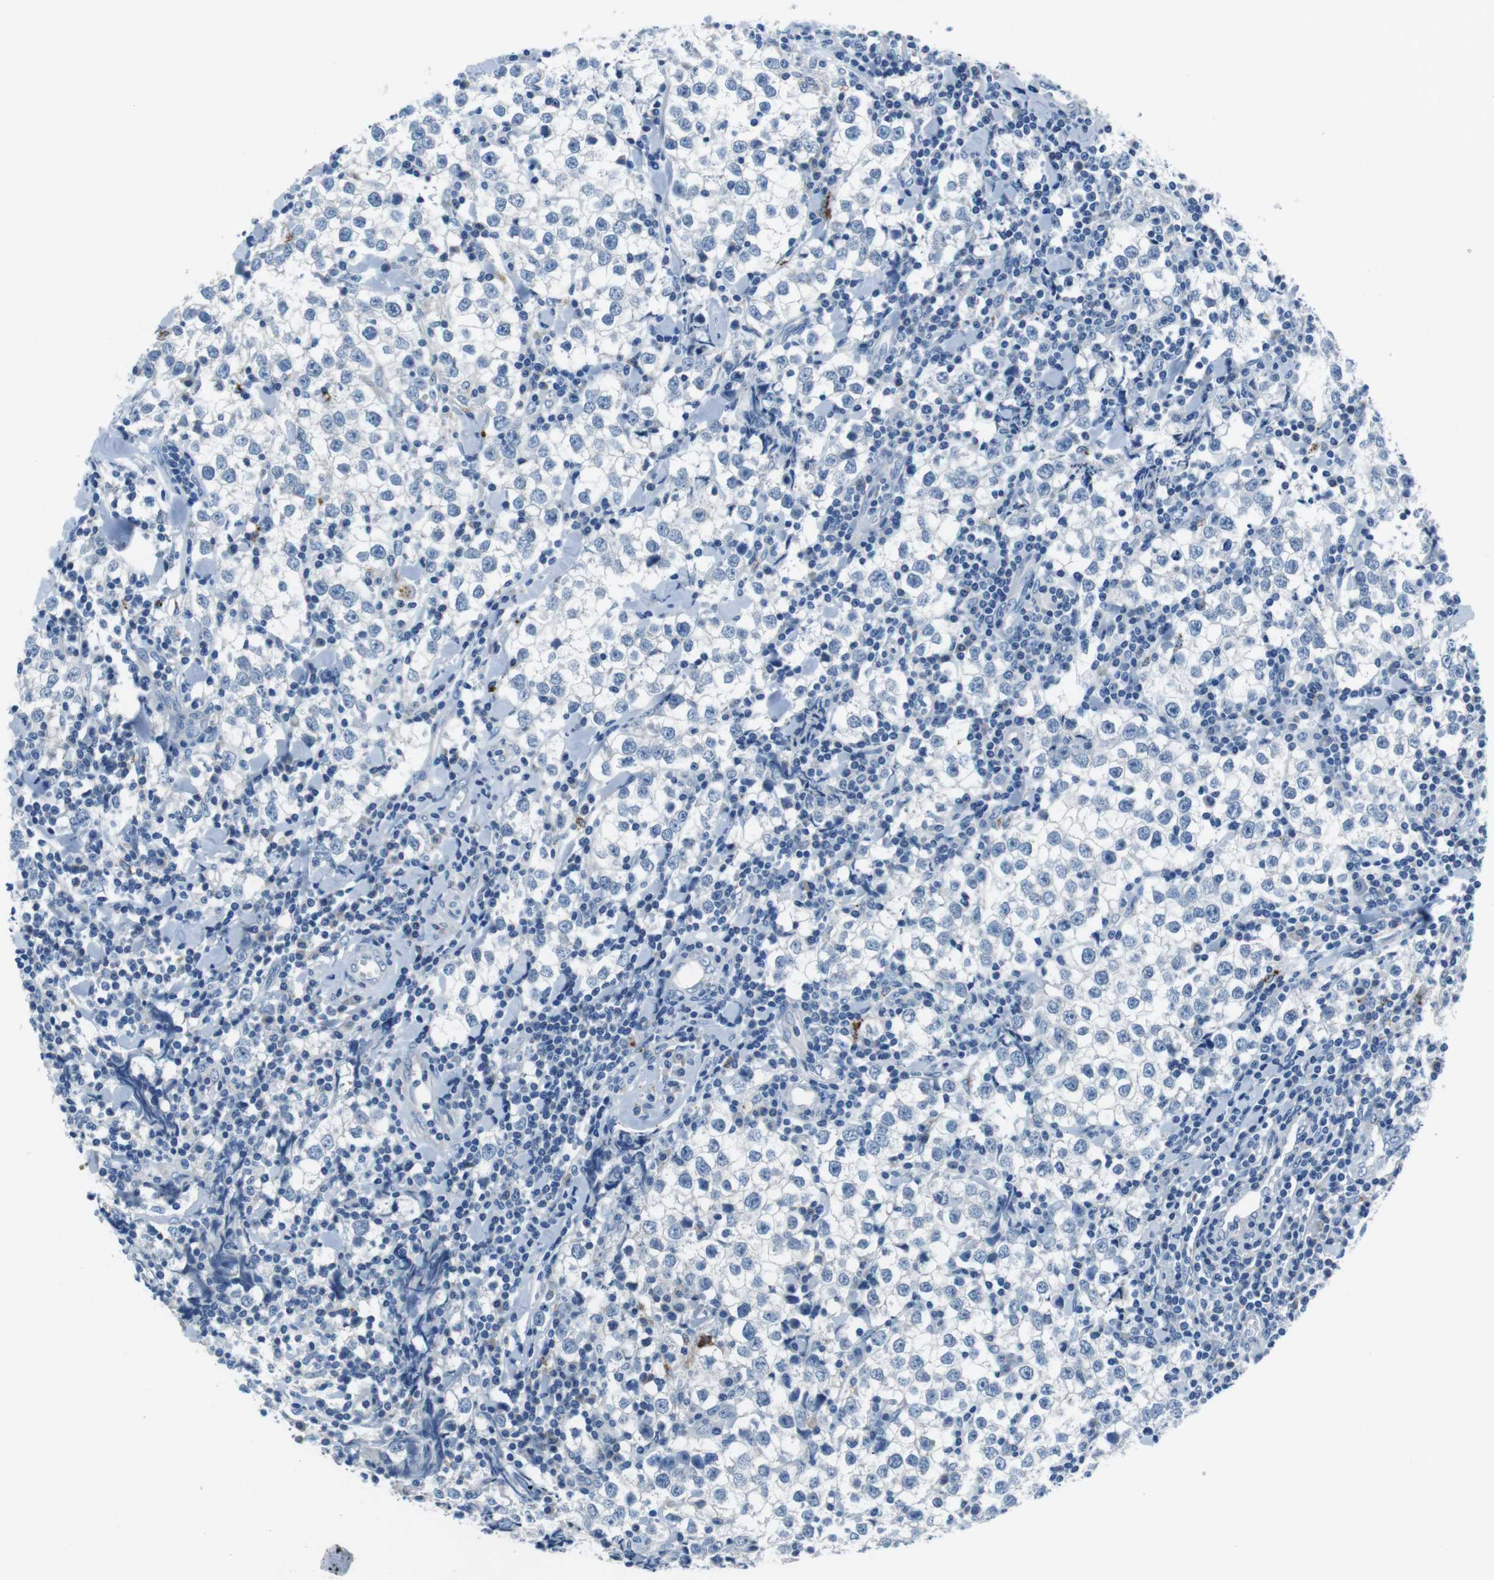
{"staining": {"intensity": "negative", "quantity": "none", "location": "none"}, "tissue": "testis cancer", "cell_type": "Tumor cells", "image_type": "cancer", "snomed": [{"axis": "morphology", "description": "Seminoma, NOS"}, {"axis": "morphology", "description": "Carcinoma, Embryonal, NOS"}, {"axis": "topography", "description": "Testis"}], "caption": "IHC photomicrograph of neoplastic tissue: testis cancer (seminoma) stained with DAB demonstrates no significant protein expression in tumor cells. Brightfield microscopy of IHC stained with DAB (brown) and hematoxylin (blue), captured at high magnification.", "gene": "TULP3", "patient": {"sex": "male", "age": 36}}